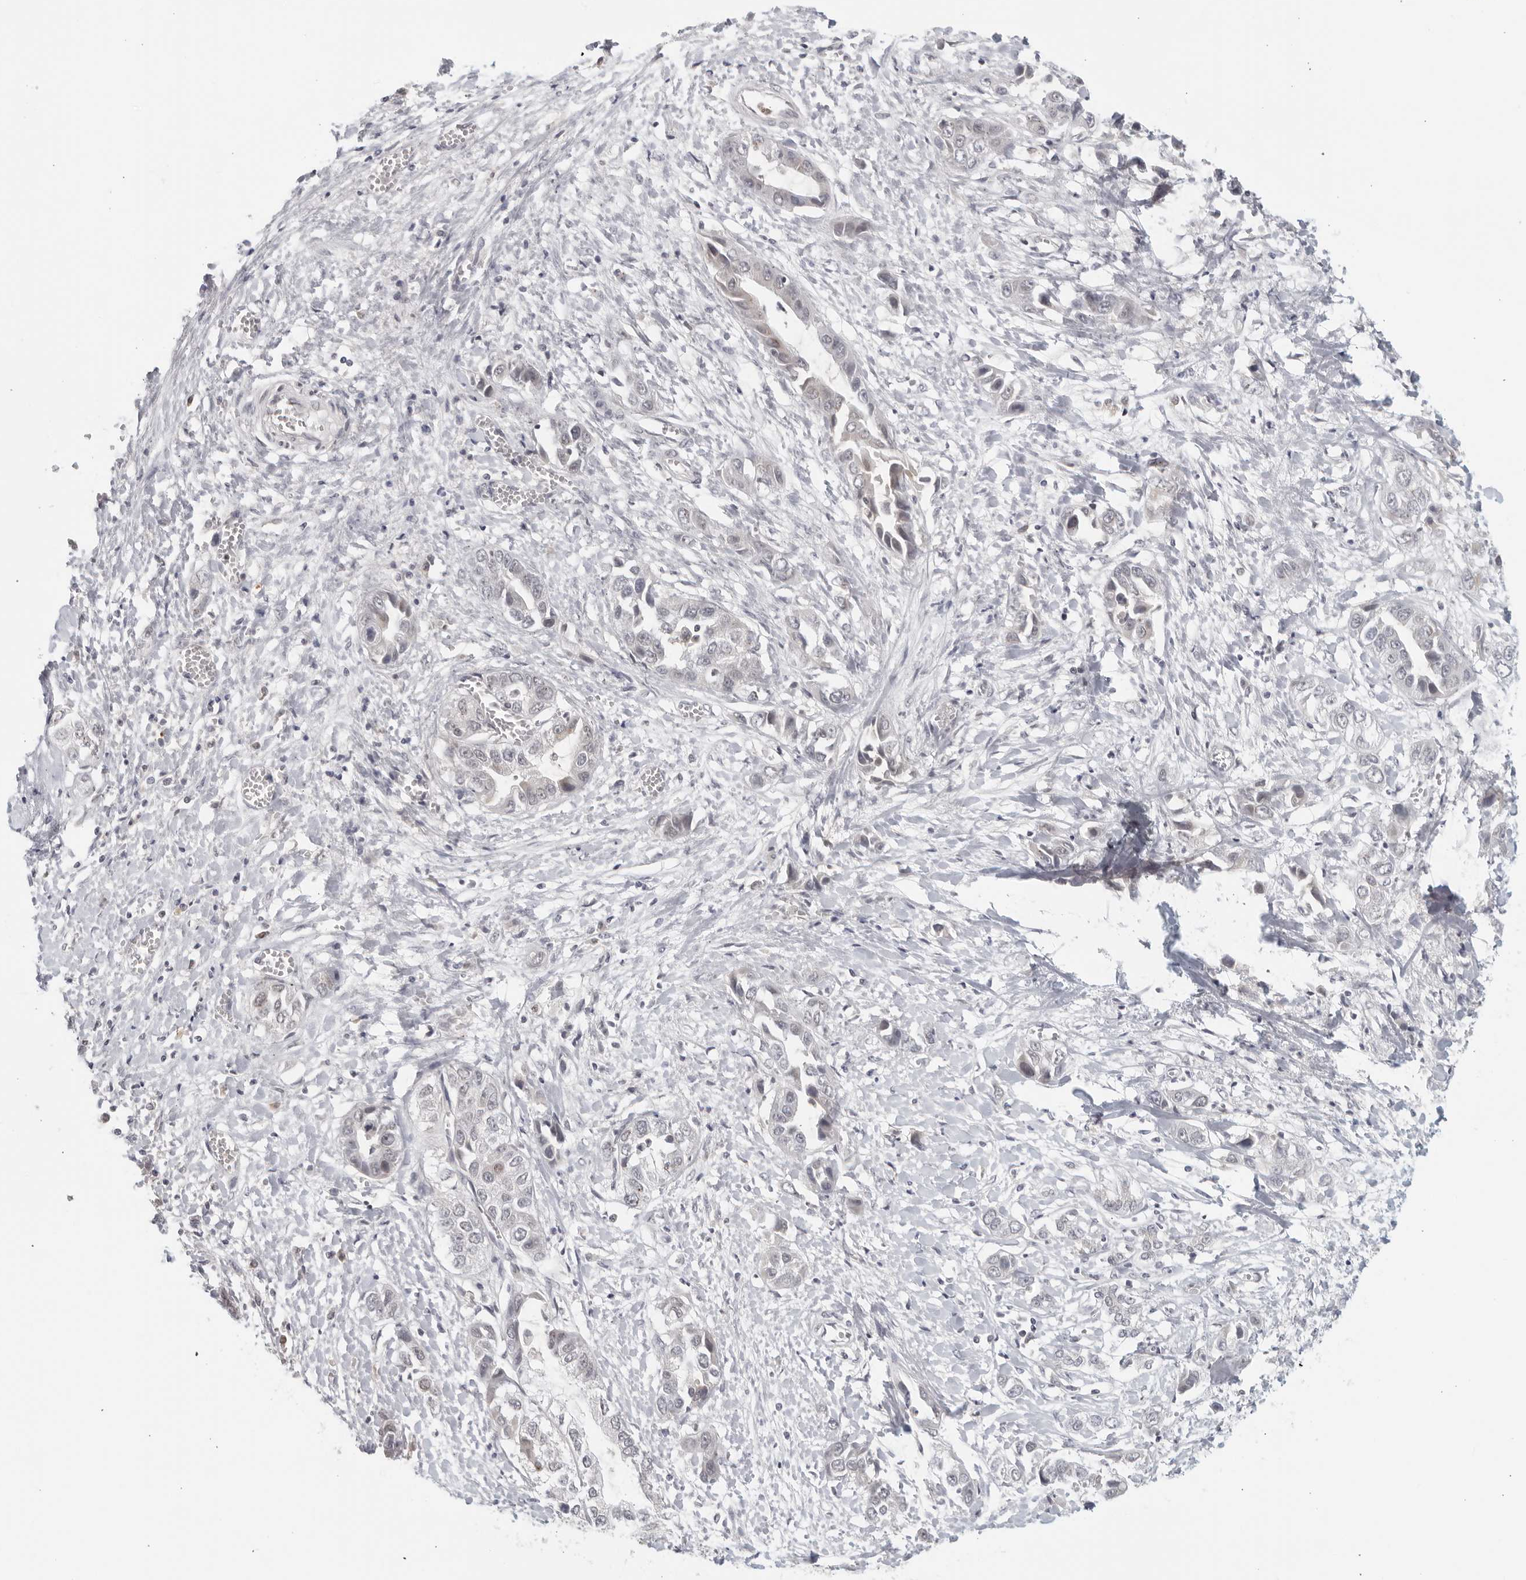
{"staining": {"intensity": "negative", "quantity": "none", "location": "none"}, "tissue": "liver cancer", "cell_type": "Tumor cells", "image_type": "cancer", "snomed": [{"axis": "morphology", "description": "Cholangiocarcinoma"}, {"axis": "topography", "description": "Liver"}], "caption": "High power microscopy histopathology image of an IHC histopathology image of liver cholangiocarcinoma, revealing no significant expression in tumor cells.", "gene": "RAB11FIP3", "patient": {"sex": "female", "age": 52}}